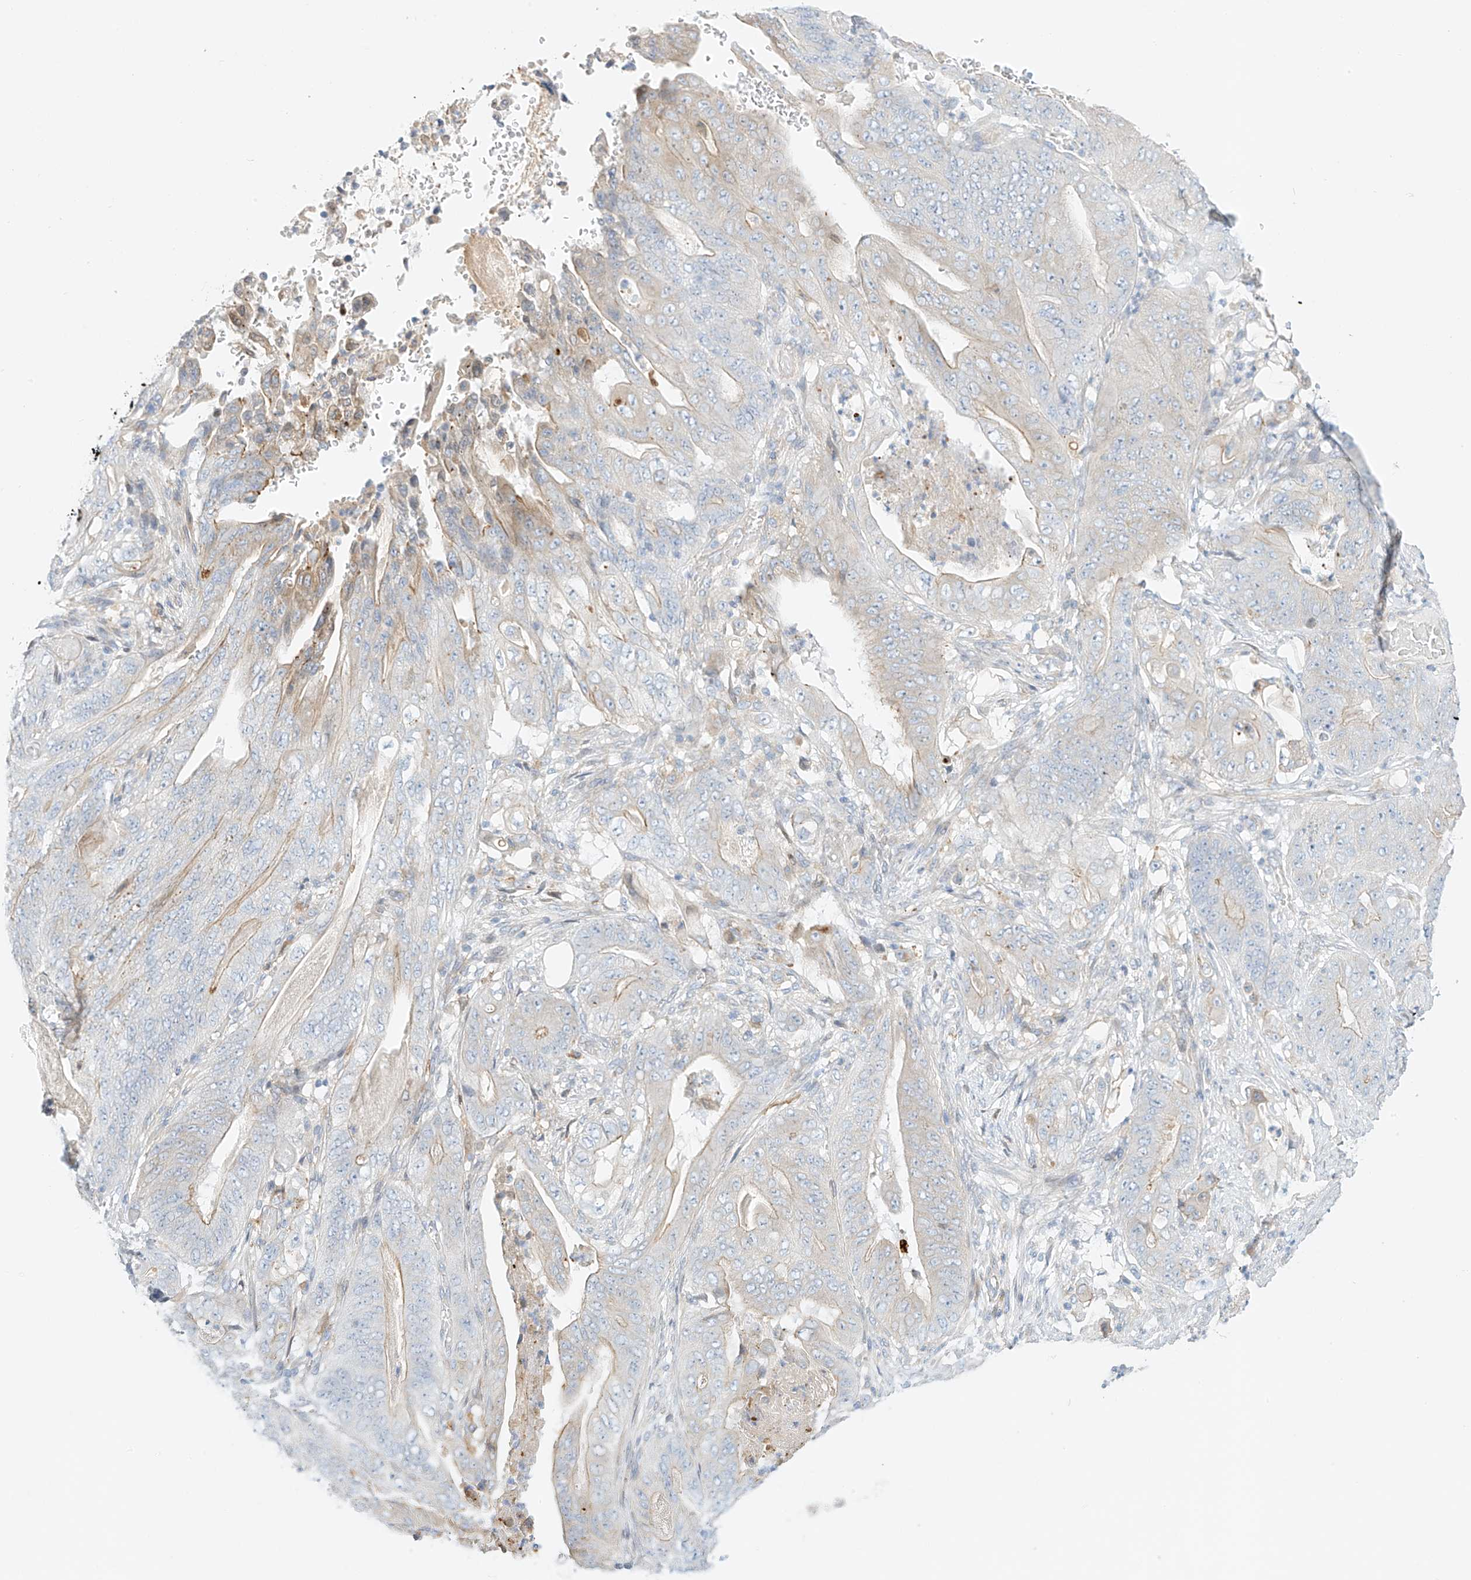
{"staining": {"intensity": "weak", "quantity": "25%-75%", "location": "cytoplasmic/membranous"}, "tissue": "stomach cancer", "cell_type": "Tumor cells", "image_type": "cancer", "snomed": [{"axis": "morphology", "description": "Adenocarcinoma, NOS"}, {"axis": "topography", "description": "Stomach"}], "caption": "A micrograph of stomach adenocarcinoma stained for a protein reveals weak cytoplasmic/membranous brown staining in tumor cells.", "gene": "PCYOX1", "patient": {"sex": "female", "age": 73}}